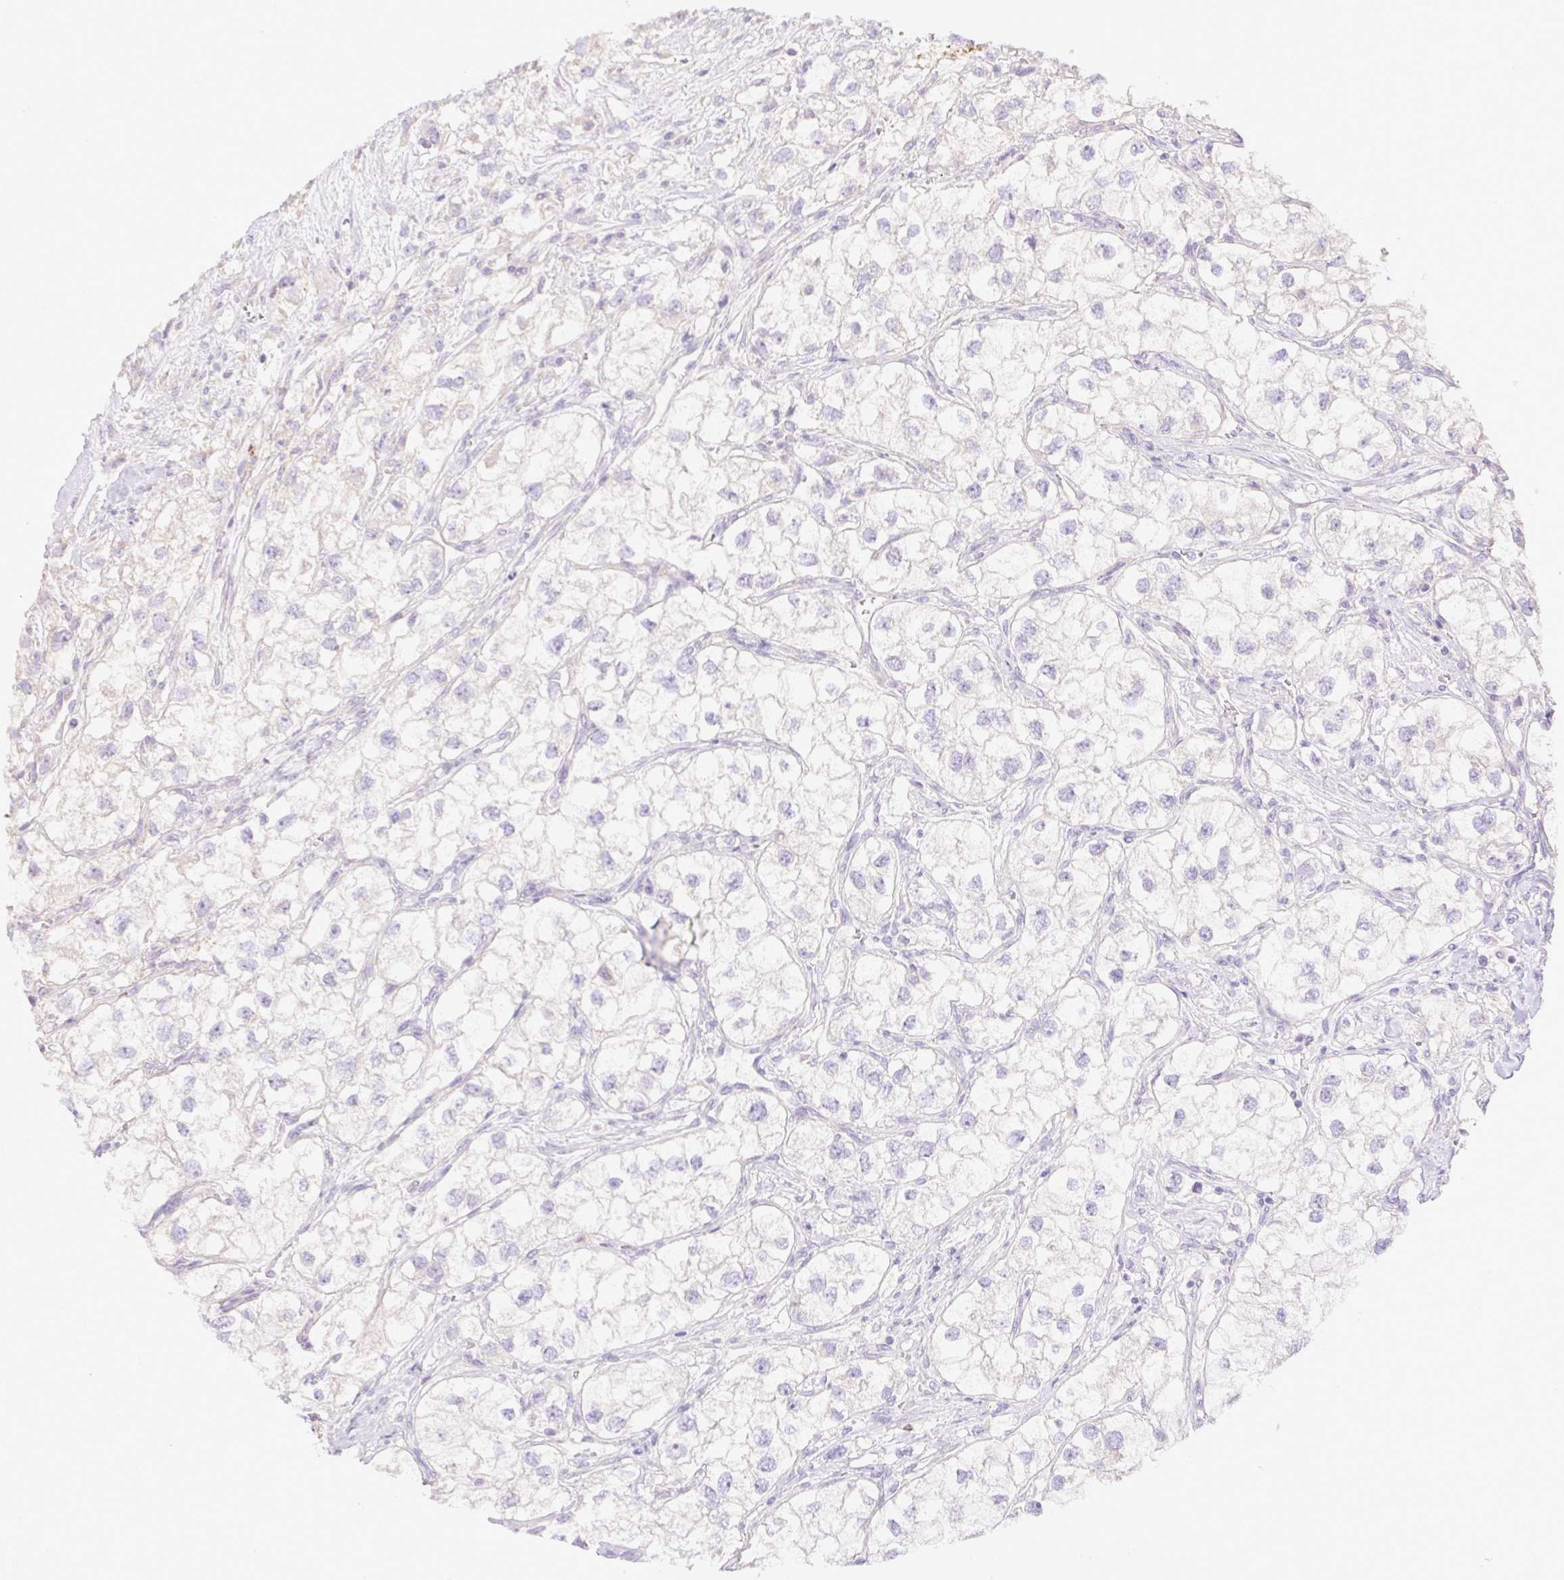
{"staining": {"intensity": "negative", "quantity": "none", "location": "none"}, "tissue": "renal cancer", "cell_type": "Tumor cells", "image_type": "cancer", "snomed": [{"axis": "morphology", "description": "Adenocarcinoma, NOS"}, {"axis": "topography", "description": "Kidney"}], "caption": "Immunohistochemistry micrograph of renal adenocarcinoma stained for a protein (brown), which shows no positivity in tumor cells.", "gene": "DESI1", "patient": {"sex": "male", "age": 59}}